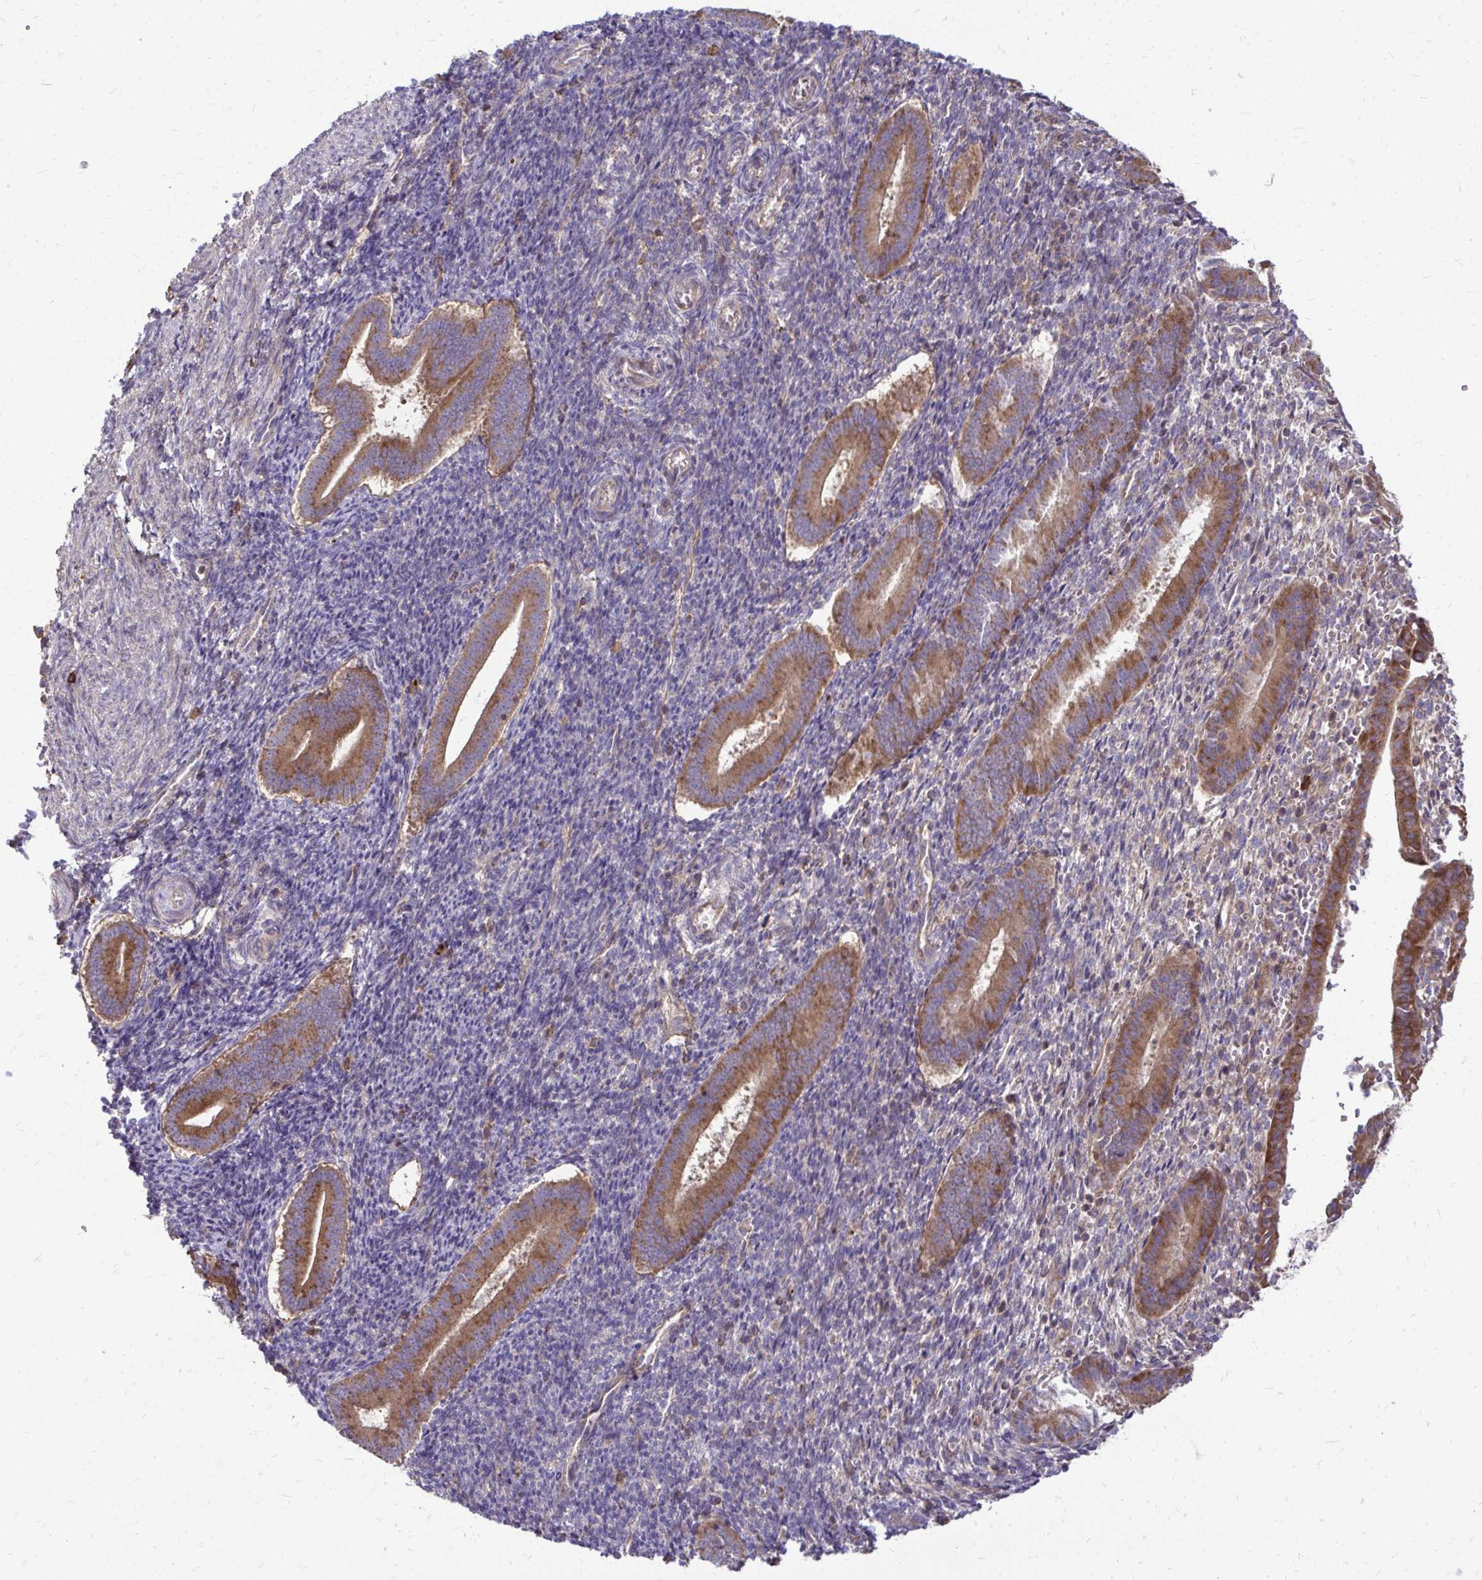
{"staining": {"intensity": "moderate", "quantity": "25%-75%", "location": "cytoplasmic/membranous"}, "tissue": "endometrium", "cell_type": "Cells in endometrial stroma", "image_type": "normal", "snomed": [{"axis": "morphology", "description": "Normal tissue, NOS"}, {"axis": "topography", "description": "Endometrium"}], "caption": "Immunohistochemistry of benign human endometrium displays medium levels of moderate cytoplasmic/membranous positivity in approximately 25%-75% of cells in endometrial stroma. (DAB (3,3'-diaminobenzidine) IHC, brown staining for protein, blue staining for nuclei).", "gene": "FMR1", "patient": {"sex": "female", "age": 25}}